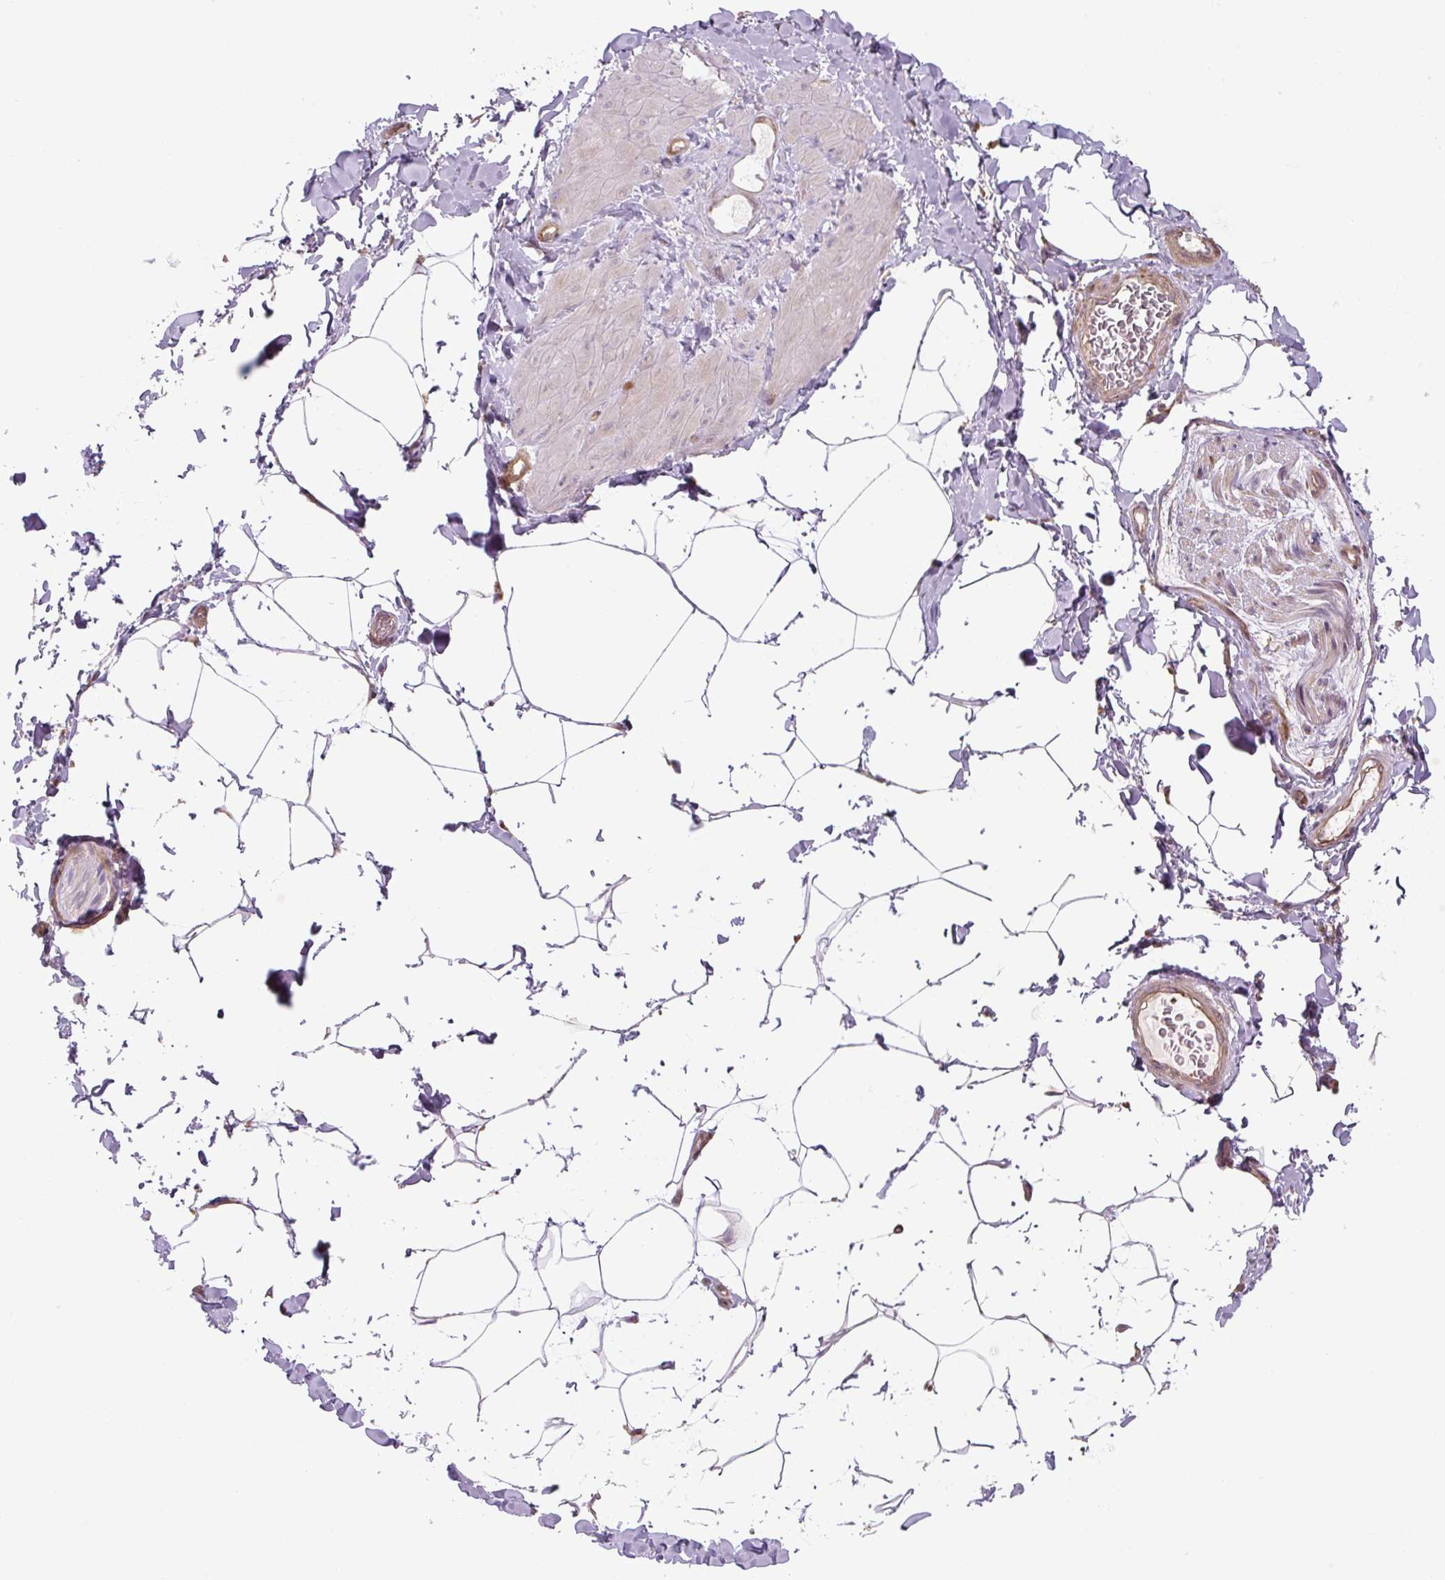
{"staining": {"intensity": "weak", "quantity": "<25%", "location": "cytoplasmic/membranous"}, "tissue": "adipose tissue", "cell_type": "Adipocytes", "image_type": "normal", "snomed": [{"axis": "morphology", "description": "Normal tissue, NOS"}, {"axis": "topography", "description": "Vascular tissue"}, {"axis": "topography", "description": "Peripheral nerve tissue"}], "caption": "IHC histopathology image of normal adipose tissue: human adipose tissue stained with DAB (3,3'-diaminobenzidine) demonstrates no significant protein positivity in adipocytes. (Immunohistochemistry (ihc), brightfield microscopy, high magnification).", "gene": "RASA1", "patient": {"sex": "male", "age": 41}}